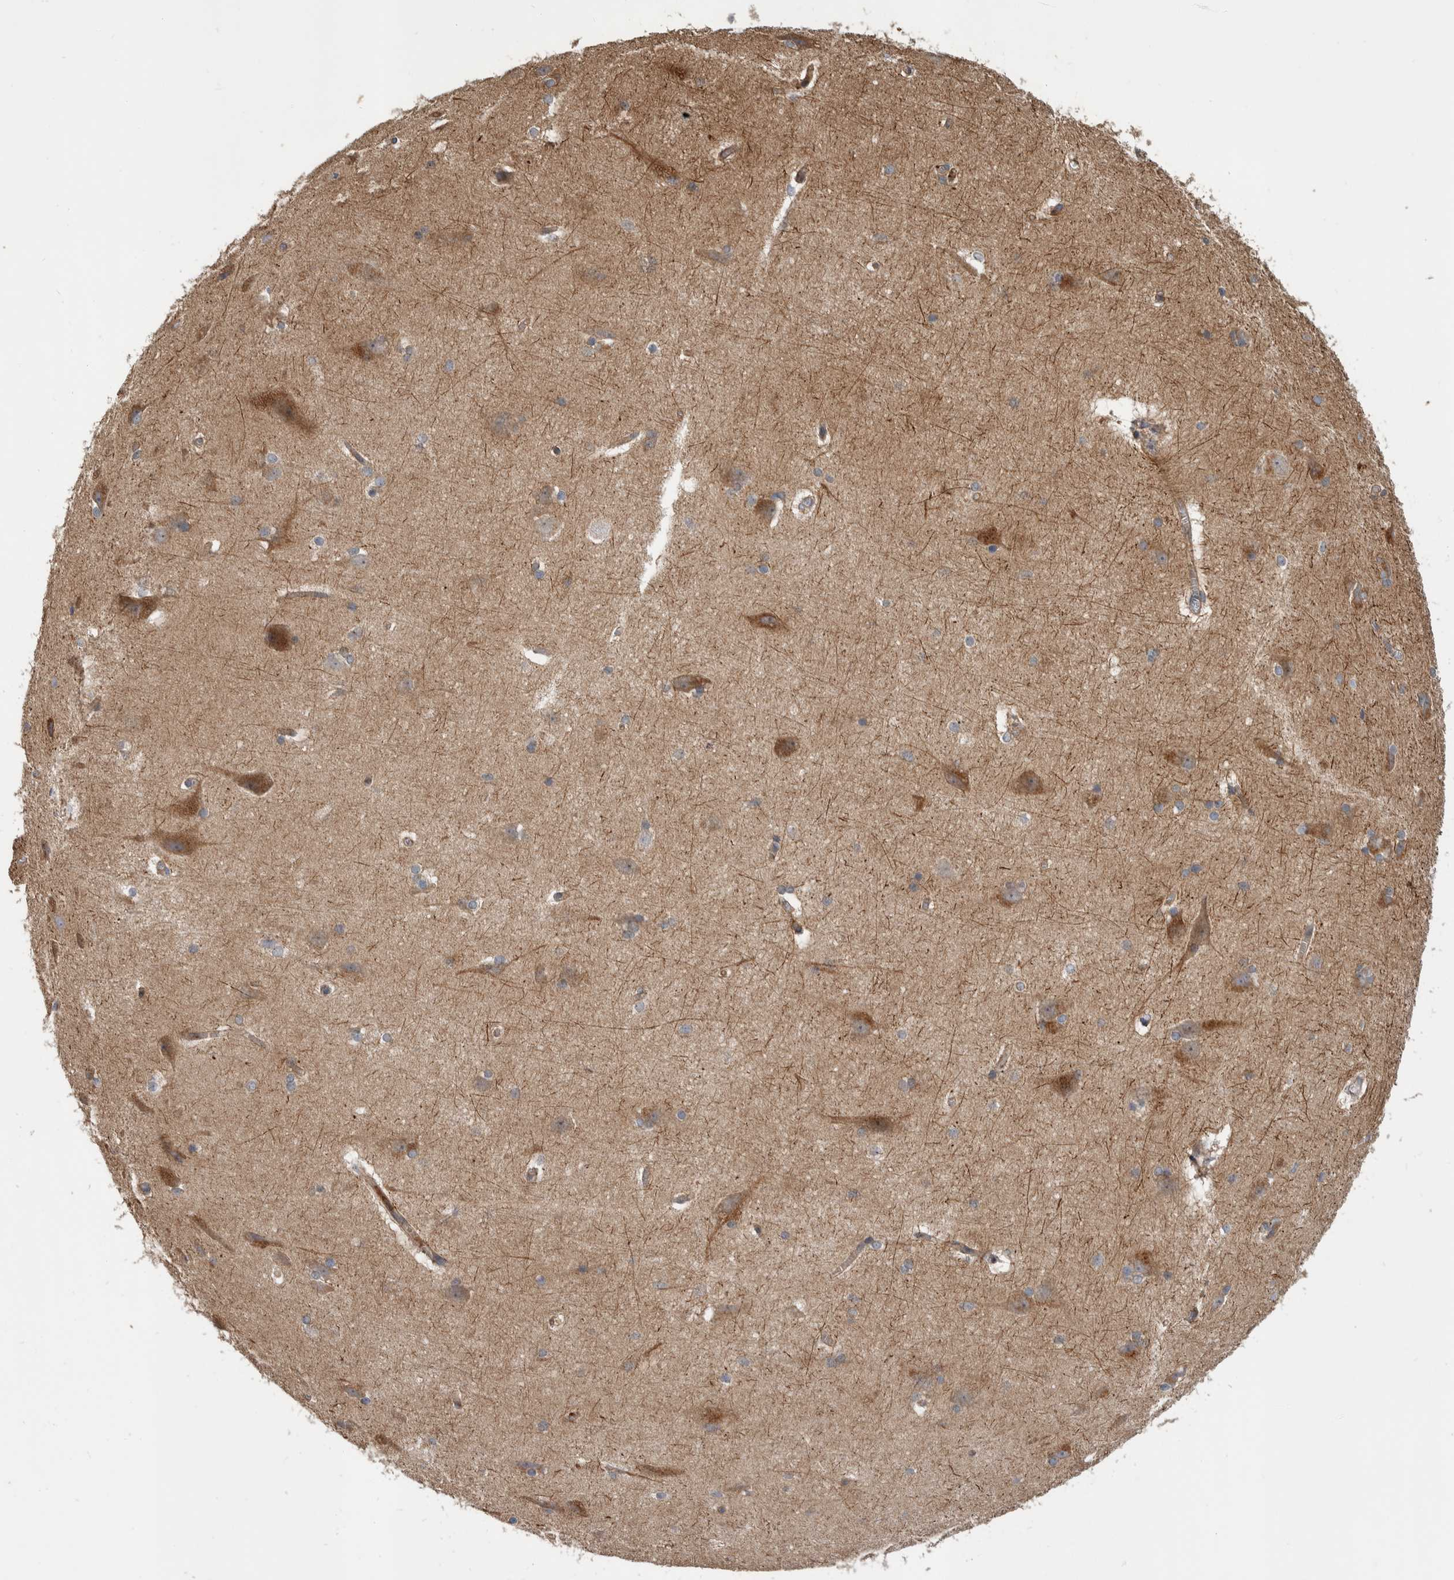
{"staining": {"intensity": "weak", "quantity": ">75%", "location": "cytoplasmic/membranous"}, "tissue": "cerebral cortex", "cell_type": "Endothelial cells", "image_type": "normal", "snomed": [{"axis": "morphology", "description": "Normal tissue, NOS"}, {"axis": "topography", "description": "Cerebral cortex"}, {"axis": "topography", "description": "Hippocampus"}], "caption": "A histopathology image of cerebral cortex stained for a protein shows weak cytoplasmic/membranous brown staining in endothelial cells. Ihc stains the protein of interest in brown and the nuclei are stained blue.", "gene": "SDCBP", "patient": {"sex": "female", "age": 19}}